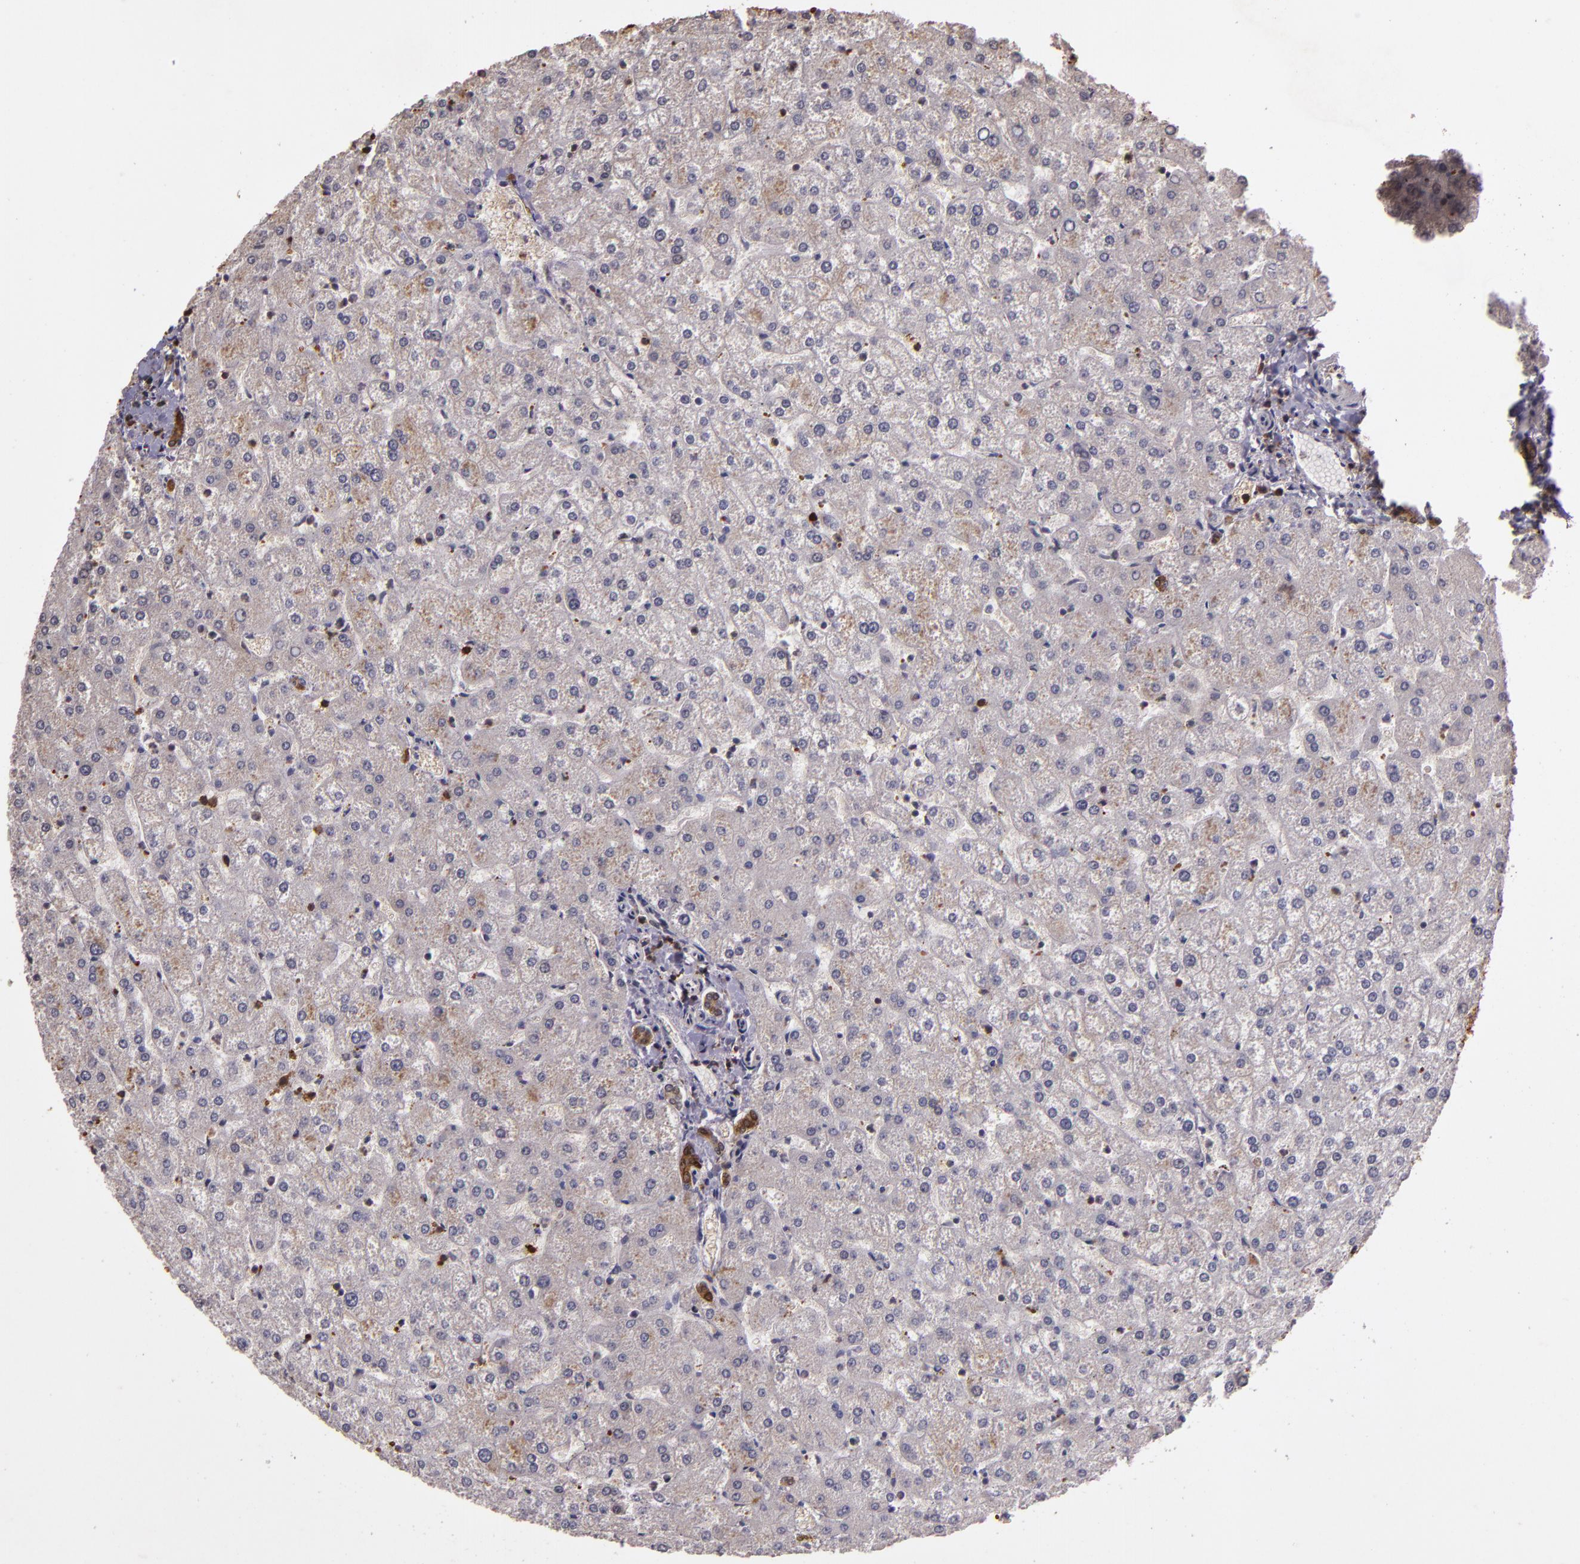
{"staining": {"intensity": "strong", "quantity": ">75%", "location": "cytoplasmic/membranous"}, "tissue": "liver", "cell_type": "Cholangiocytes", "image_type": "normal", "snomed": [{"axis": "morphology", "description": "Normal tissue, NOS"}, {"axis": "topography", "description": "Liver"}], "caption": "Protein staining by IHC shows strong cytoplasmic/membranous expression in about >75% of cholangiocytes in unremarkable liver. (brown staining indicates protein expression, while blue staining denotes nuclei).", "gene": "SLC9A3R1", "patient": {"sex": "female", "age": 32}}